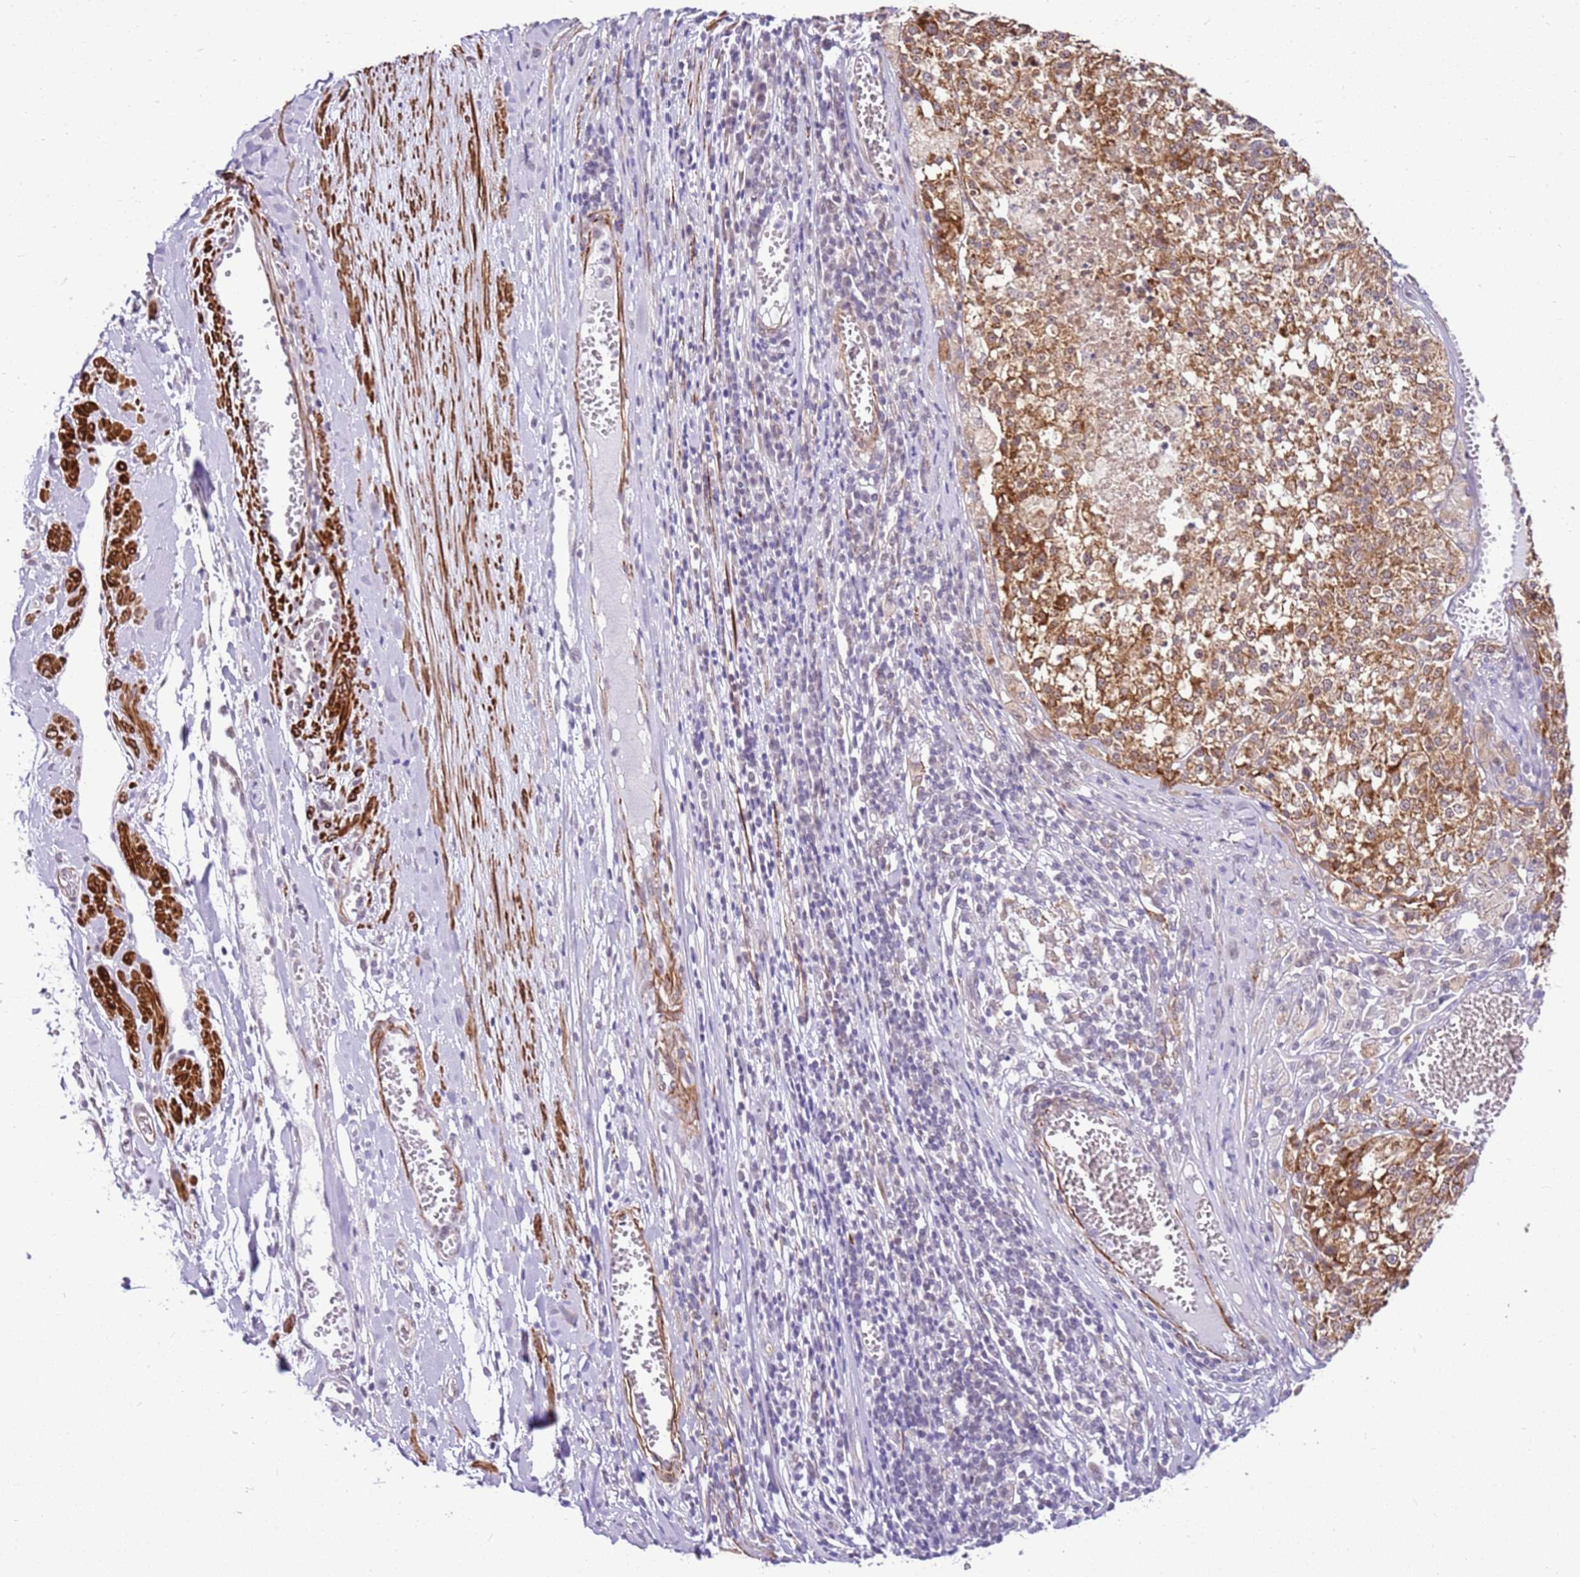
{"staining": {"intensity": "moderate", "quantity": ">75%", "location": "cytoplasmic/membranous"}, "tissue": "melanoma", "cell_type": "Tumor cells", "image_type": "cancer", "snomed": [{"axis": "morphology", "description": "Malignant melanoma, NOS"}, {"axis": "topography", "description": "Skin"}], "caption": "Immunohistochemistry (IHC) (DAB (3,3'-diaminobenzidine)) staining of human melanoma demonstrates moderate cytoplasmic/membranous protein staining in about >75% of tumor cells.", "gene": "SMIM4", "patient": {"sex": "female", "age": 64}}